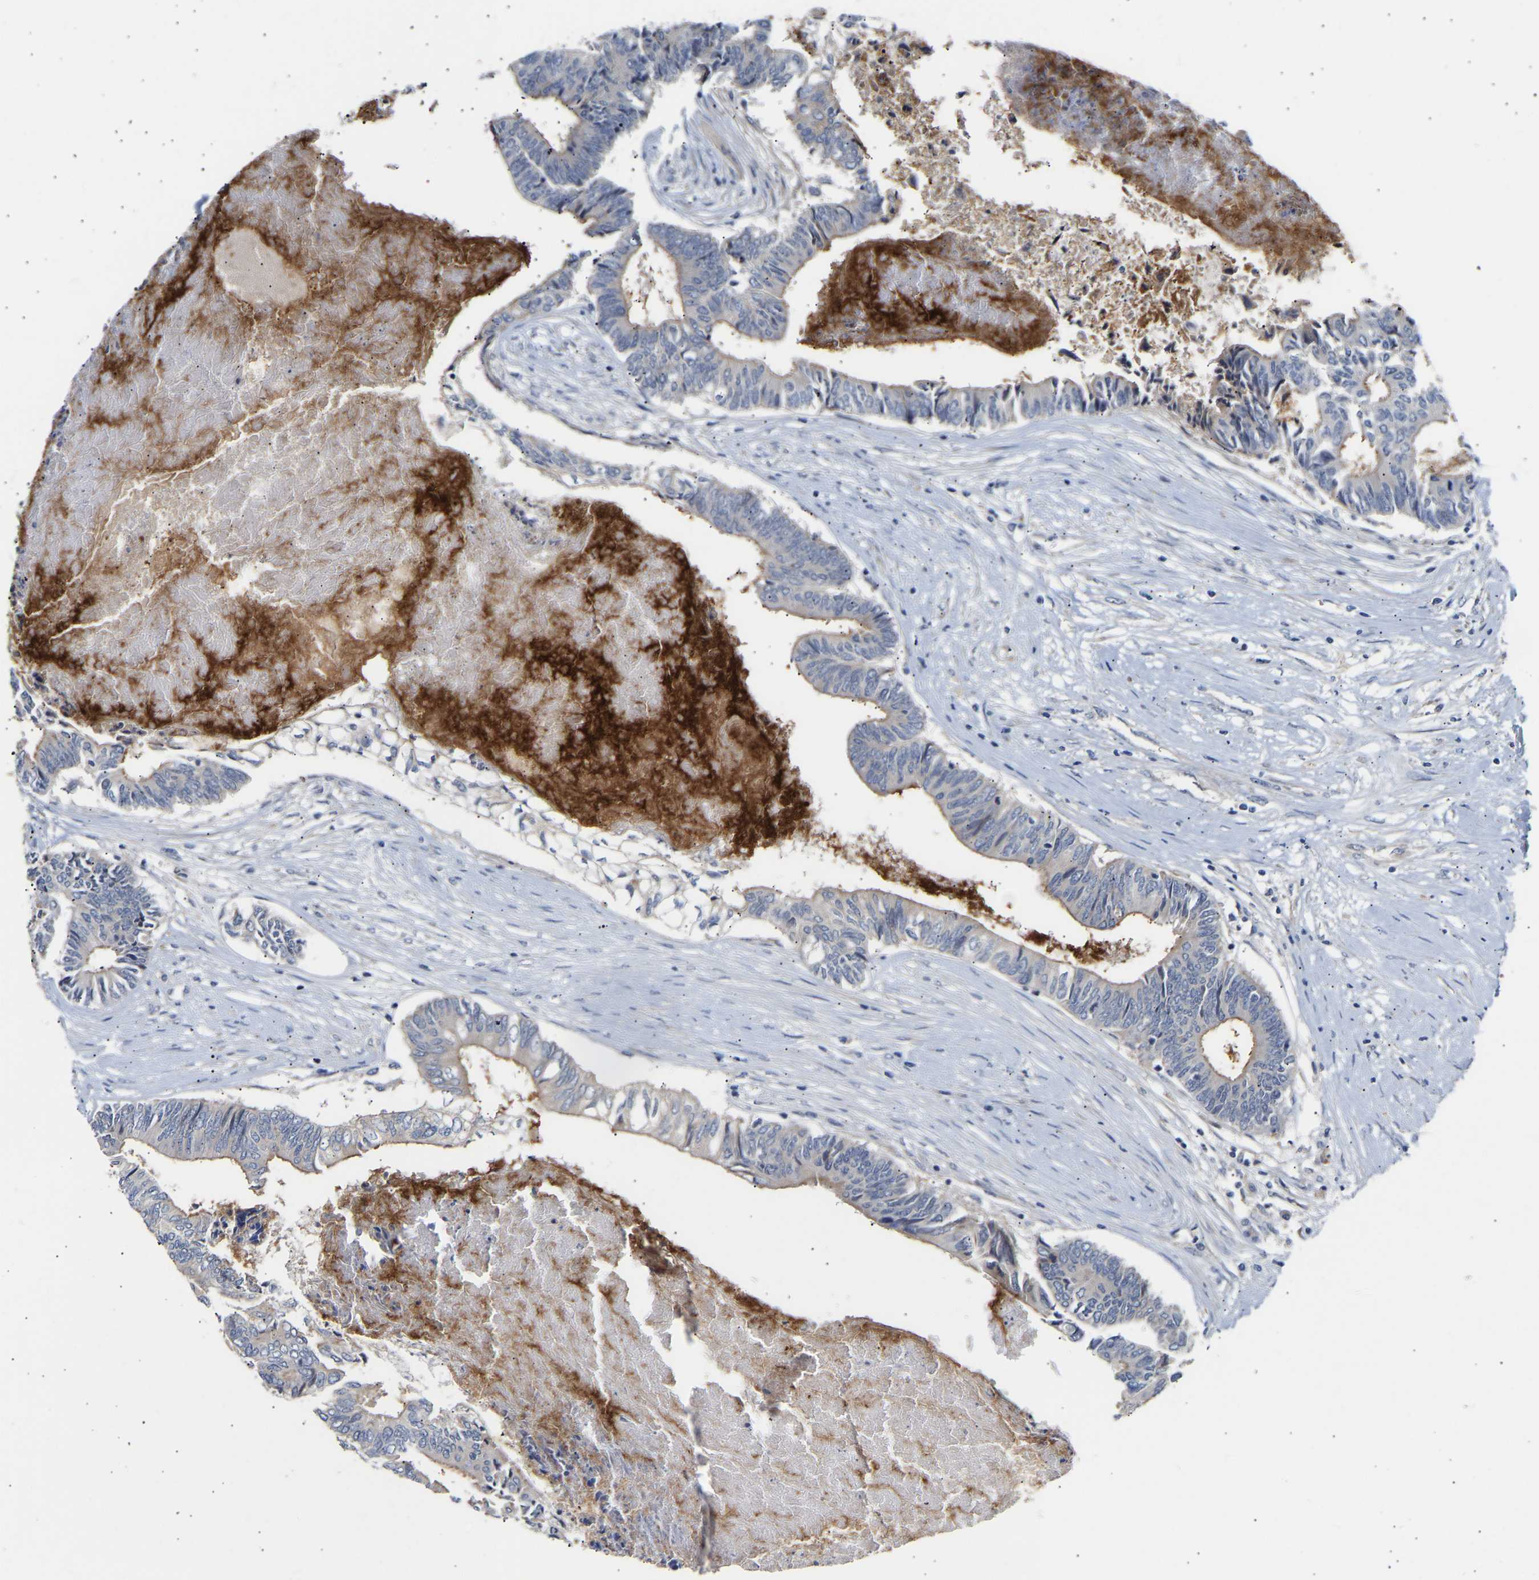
{"staining": {"intensity": "weak", "quantity": "<25%", "location": "cytoplasmic/membranous"}, "tissue": "colorectal cancer", "cell_type": "Tumor cells", "image_type": "cancer", "snomed": [{"axis": "morphology", "description": "Adenocarcinoma, NOS"}, {"axis": "topography", "description": "Rectum"}], "caption": "IHC image of neoplastic tissue: human adenocarcinoma (colorectal) stained with DAB (3,3'-diaminobenzidine) demonstrates no significant protein positivity in tumor cells. (Brightfield microscopy of DAB (3,3'-diaminobenzidine) immunohistochemistry (IHC) at high magnification).", "gene": "KASH5", "patient": {"sex": "male", "age": 63}}